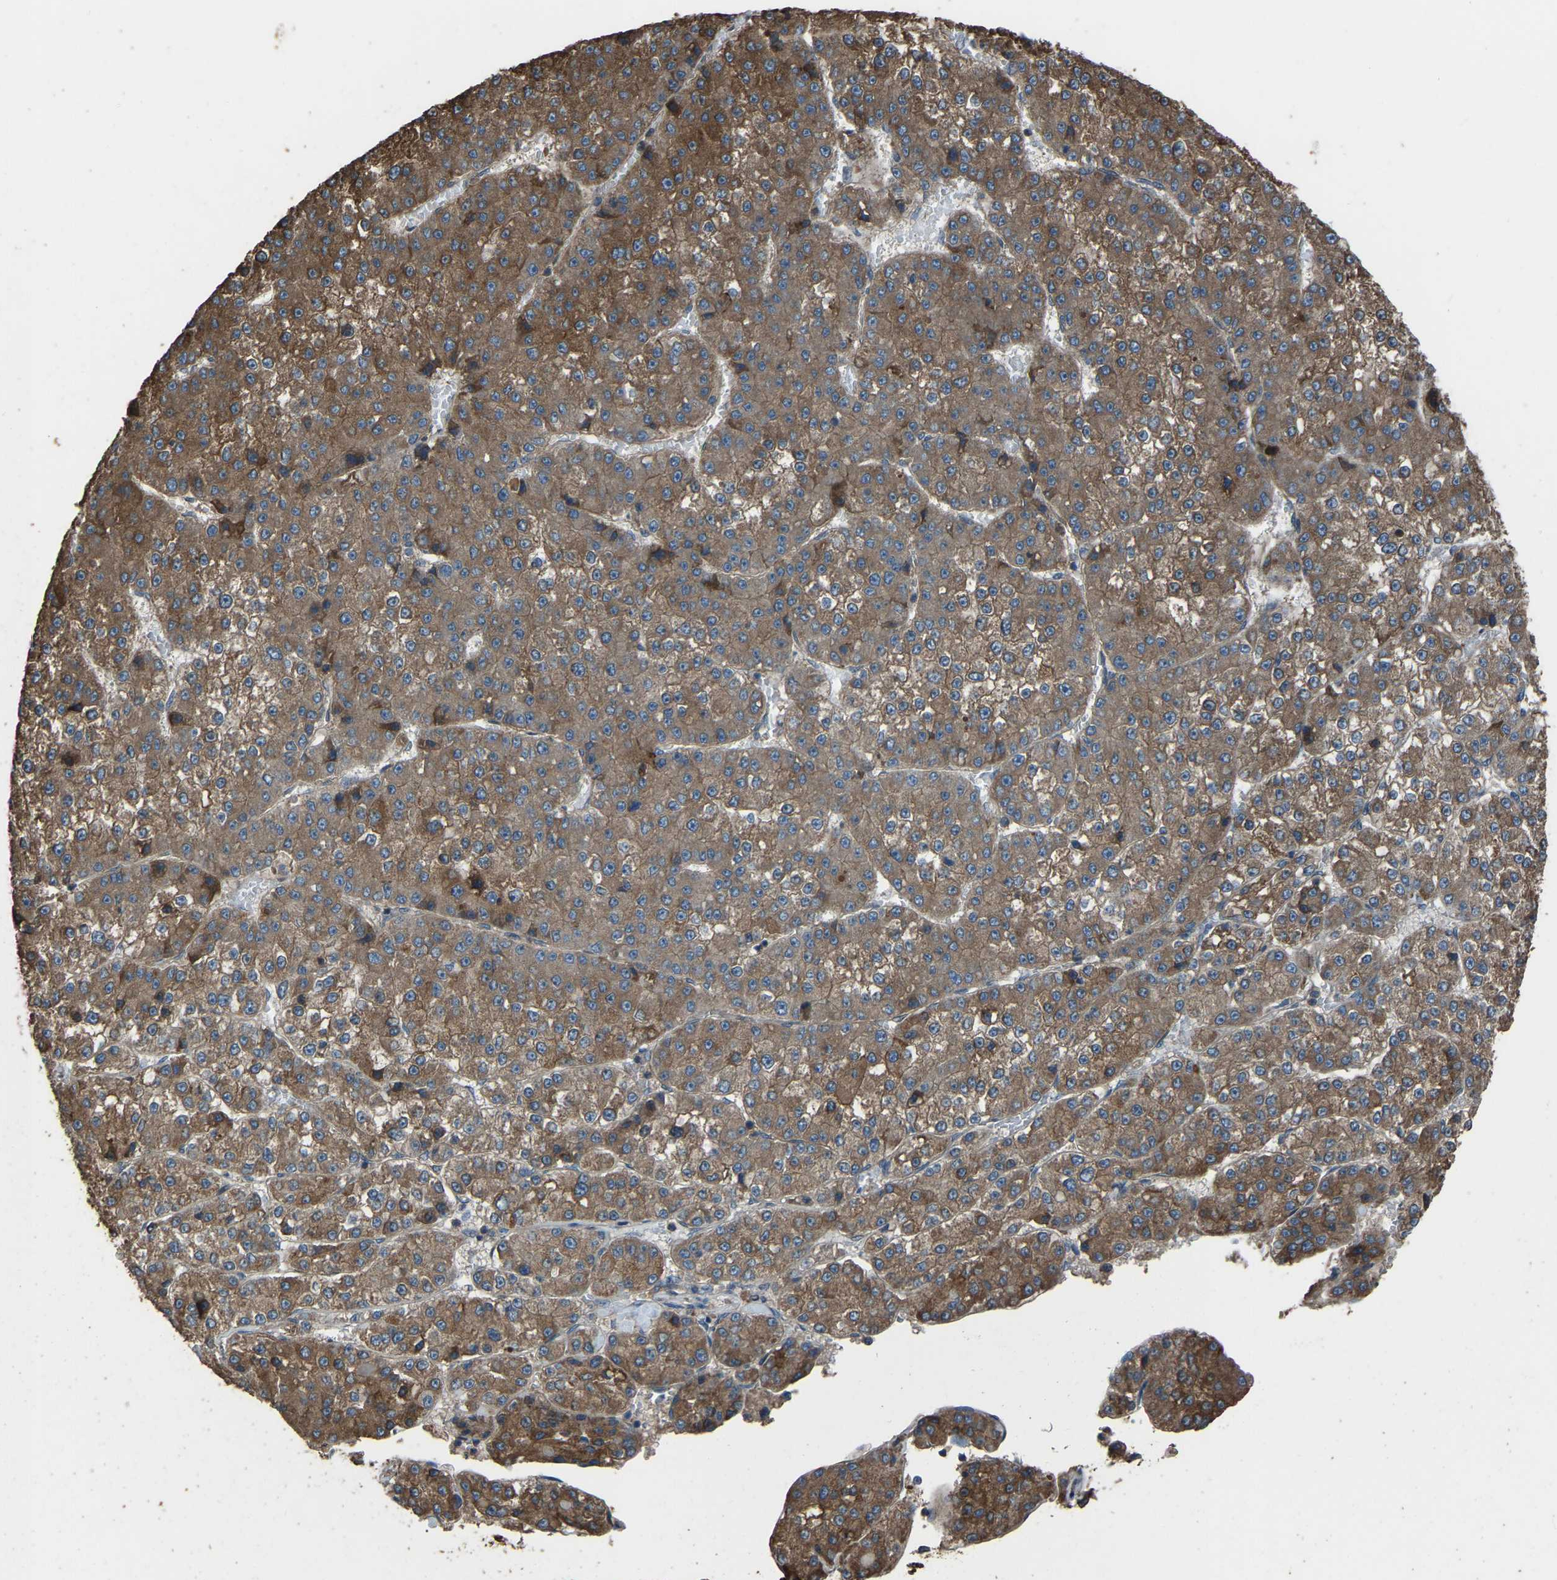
{"staining": {"intensity": "moderate", "quantity": ">75%", "location": "cytoplasmic/membranous"}, "tissue": "liver cancer", "cell_type": "Tumor cells", "image_type": "cancer", "snomed": [{"axis": "morphology", "description": "Carcinoma, Hepatocellular, NOS"}, {"axis": "topography", "description": "Liver"}], "caption": "This photomicrograph exhibits liver cancer stained with immunohistochemistry (IHC) to label a protein in brown. The cytoplasmic/membranous of tumor cells show moderate positivity for the protein. Nuclei are counter-stained blue.", "gene": "SLC4A2", "patient": {"sex": "female", "age": 73}}